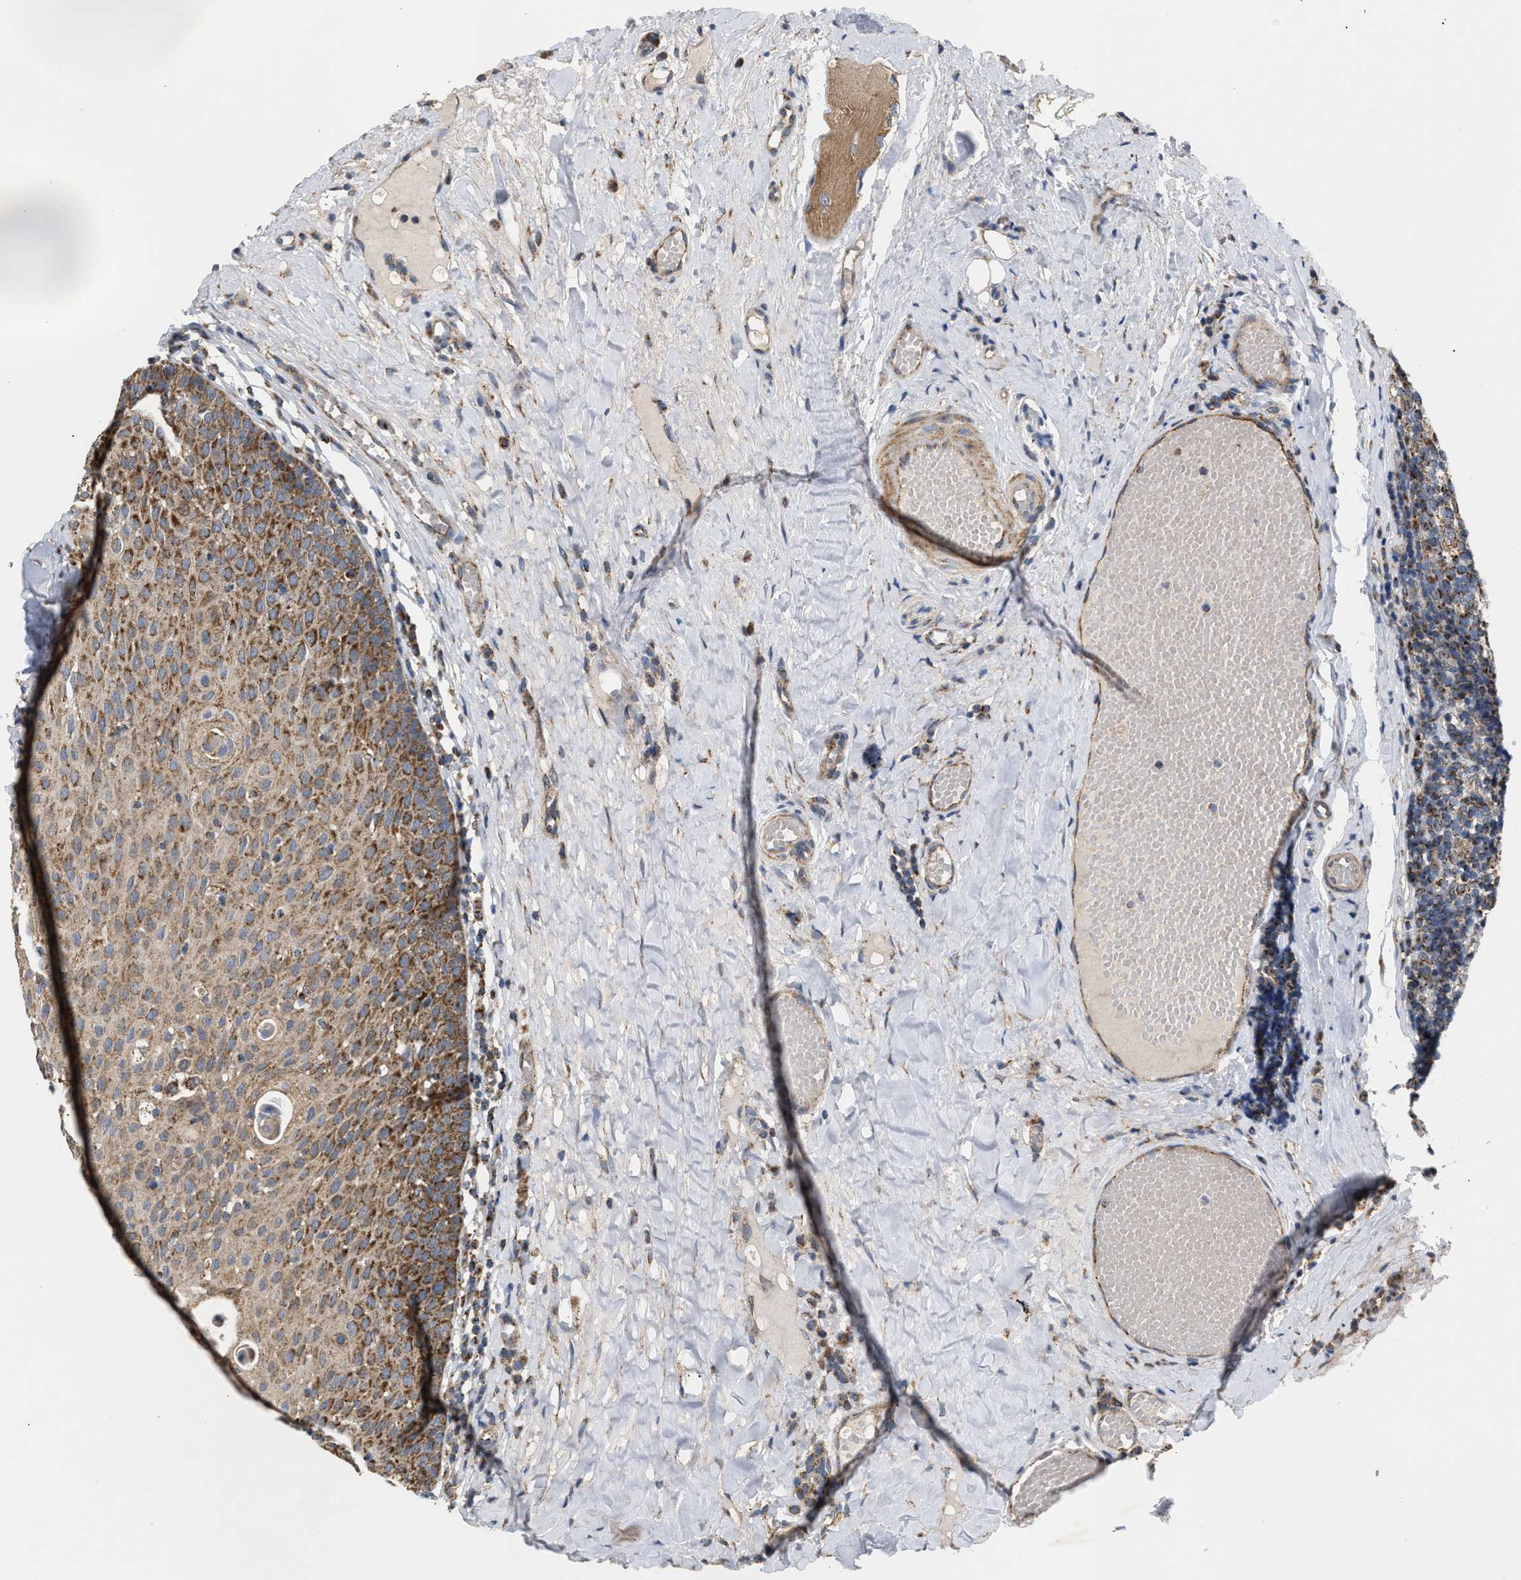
{"staining": {"intensity": "strong", "quantity": ">75%", "location": "cytoplasmic/membranous"}, "tissue": "tonsil", "cell_type": "Germinal center cells", "image_type": "normal", "snomed": [{"axis": "morphology", "description": "Normal tissue, NOS"}, {"axis": "topography", "description": "Tonsil"}], "caption": "Immunohistochemical staining of normal tonsil demonstrates strong cytoplasmic/membranous protein positivity in approximately >75% of germinal center cells.", "gene": "TACO1", "patient": {"sex": "female", "age": 19}}